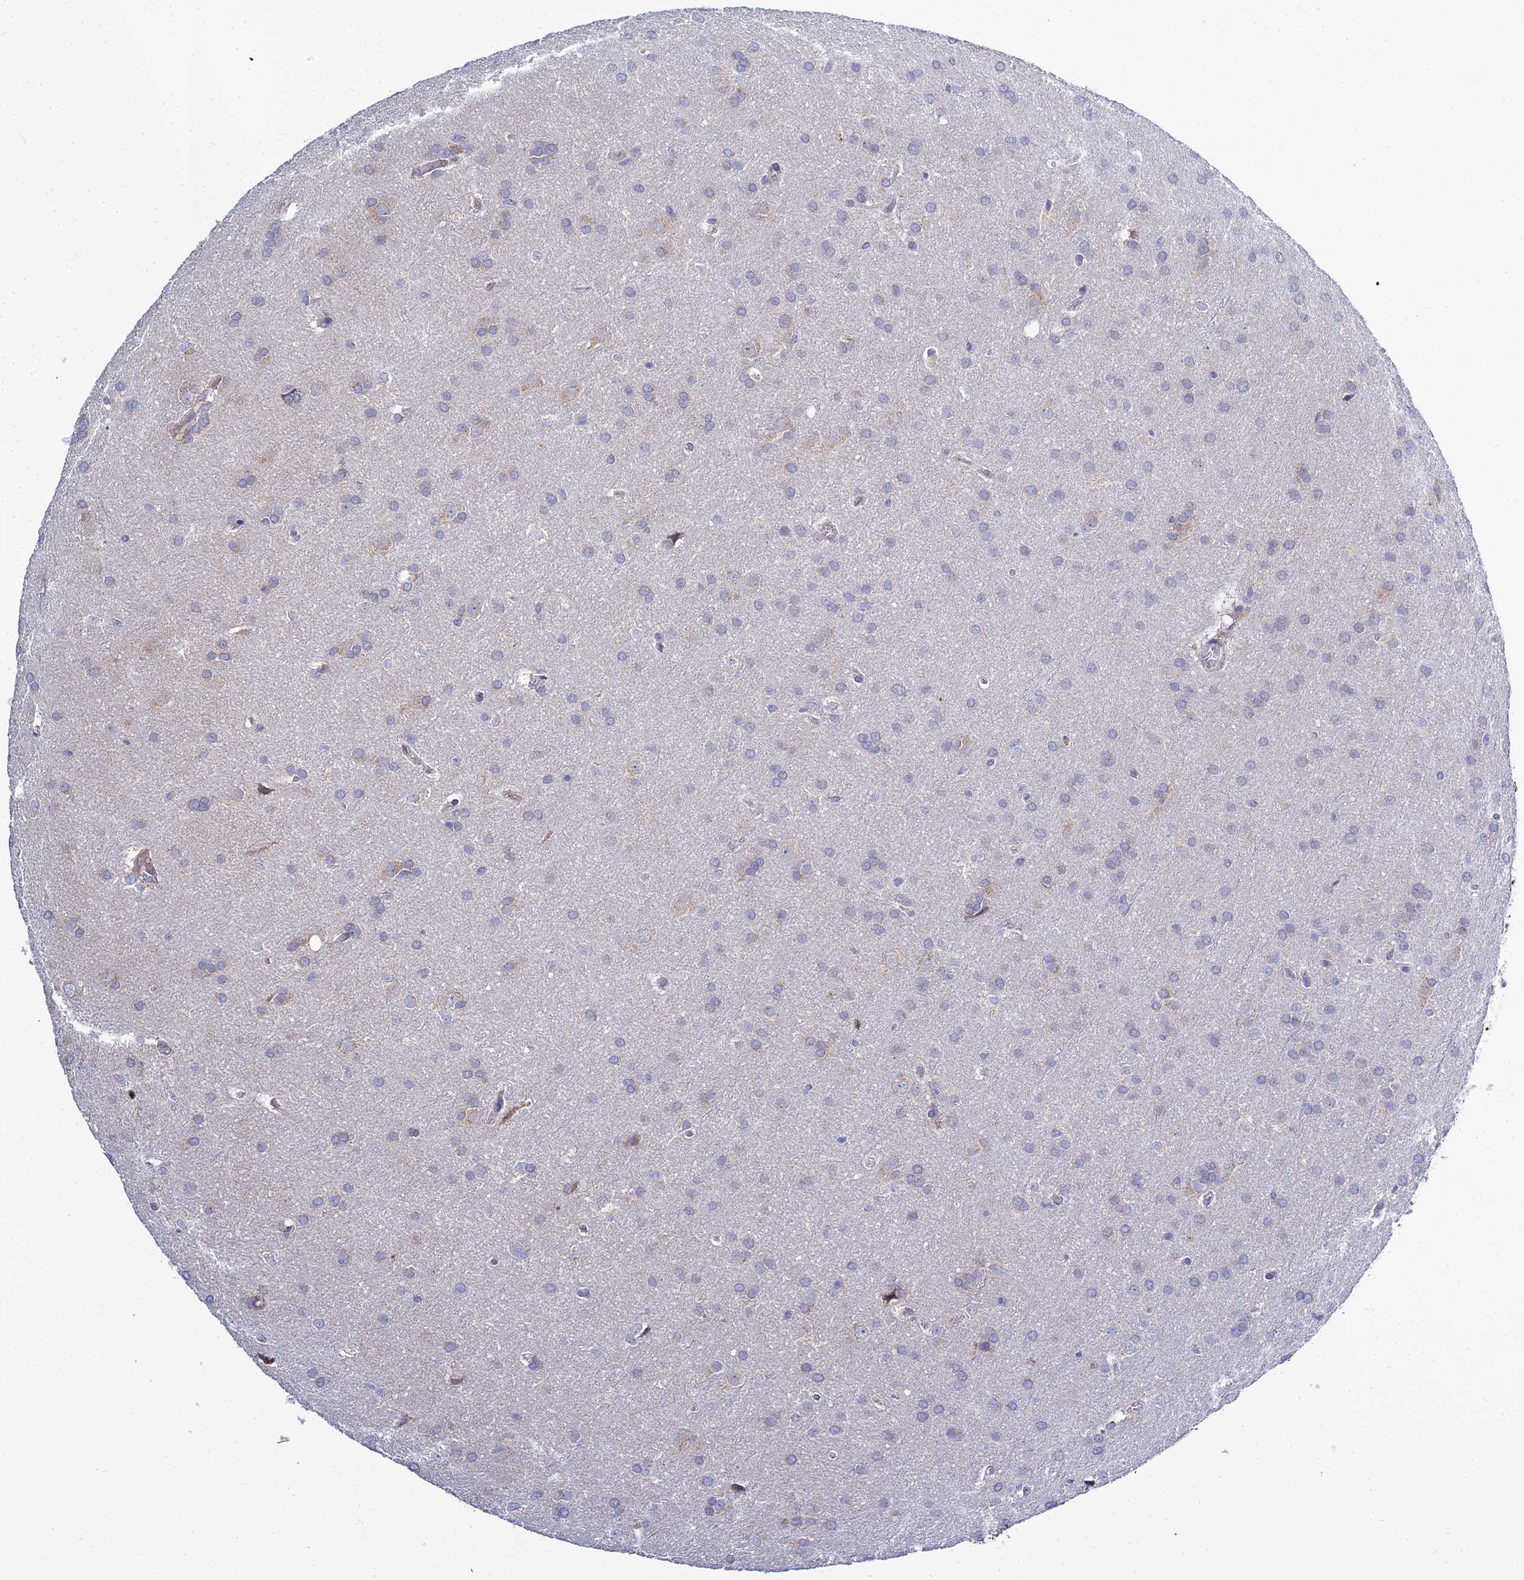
{"staining": {"intensity": "negative", "quantity": "none", "location": "none"}, "tissue": "glioma", "cell_type": "Tumor cells", "image_type": "cancer", "snomed": [{"axis": "morphology", "description": "Glioma, malignant, Low grade"}, {"axis": "topography", "description": "Brain"}], "caption": "Tumor cells are negative for brown protein staining in low-grade glioma (malignant). (DAB immunohistochemistry (IHC) with hematoxylin counter stain).", "gene": "ZXDA", "patient": {"sex": "female", "age": 32}}